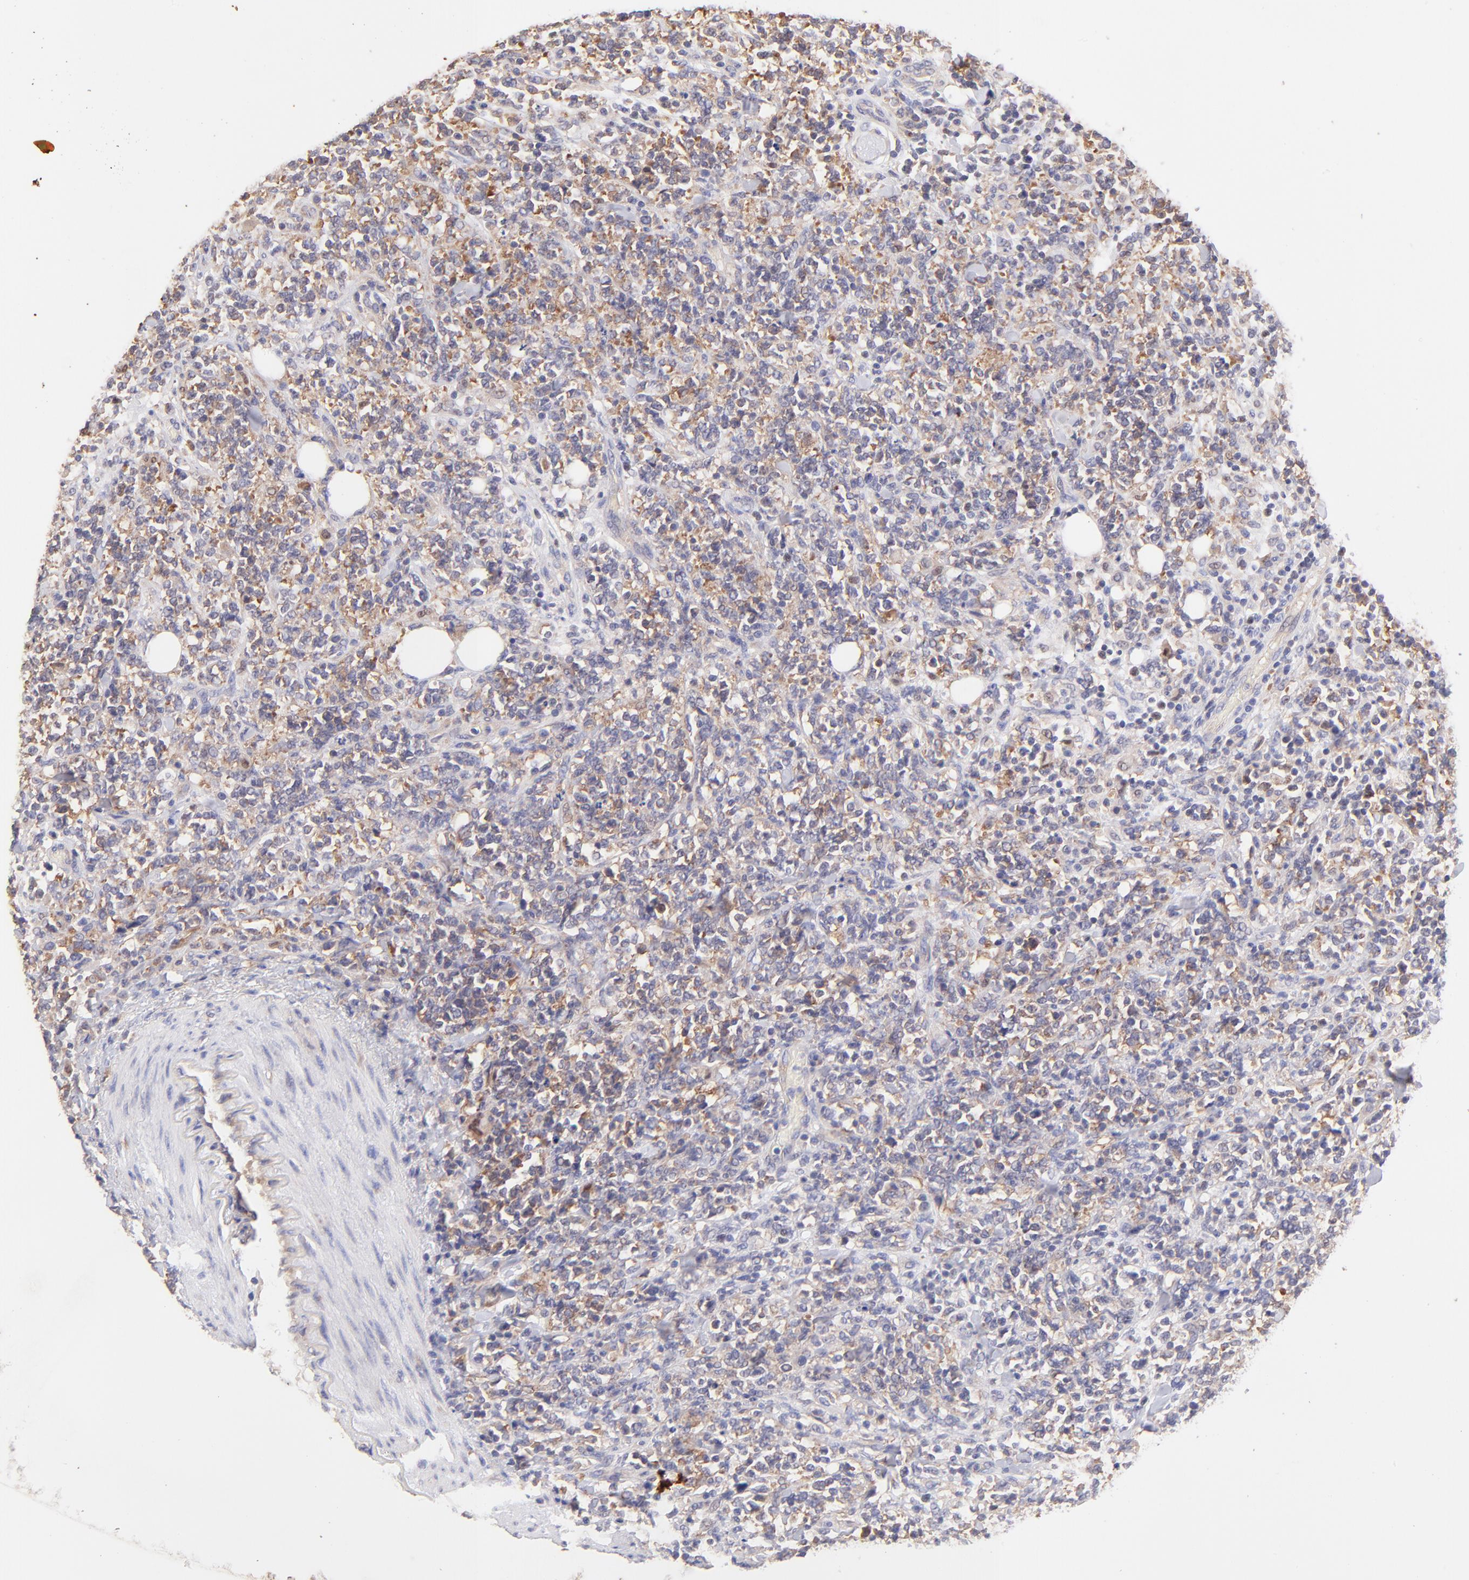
{"staining": {"intensity": "moderate", "quantity": "25%-75%", "location": "cytoplasmic/membranous"}, "tissue": "lymphoma", "cell_type": "Tumor cells", "image_type": "cancer", "snomed": [{"axis": "morphology", "description": "Malignant lymphoma, non-Hodgkin's type, High grade"}, {"axis": "topography", "description": "Soft tissue"}], "caption": "This is a micrograph of IHC staining of high-grade malignant lymphoma, non-Hodgkin's type, which shows moderate staining in the cytoplasmic/membranous of tumor cells.", "gene": "RPL11", "patient": {"sex": "male", "age": 18}}